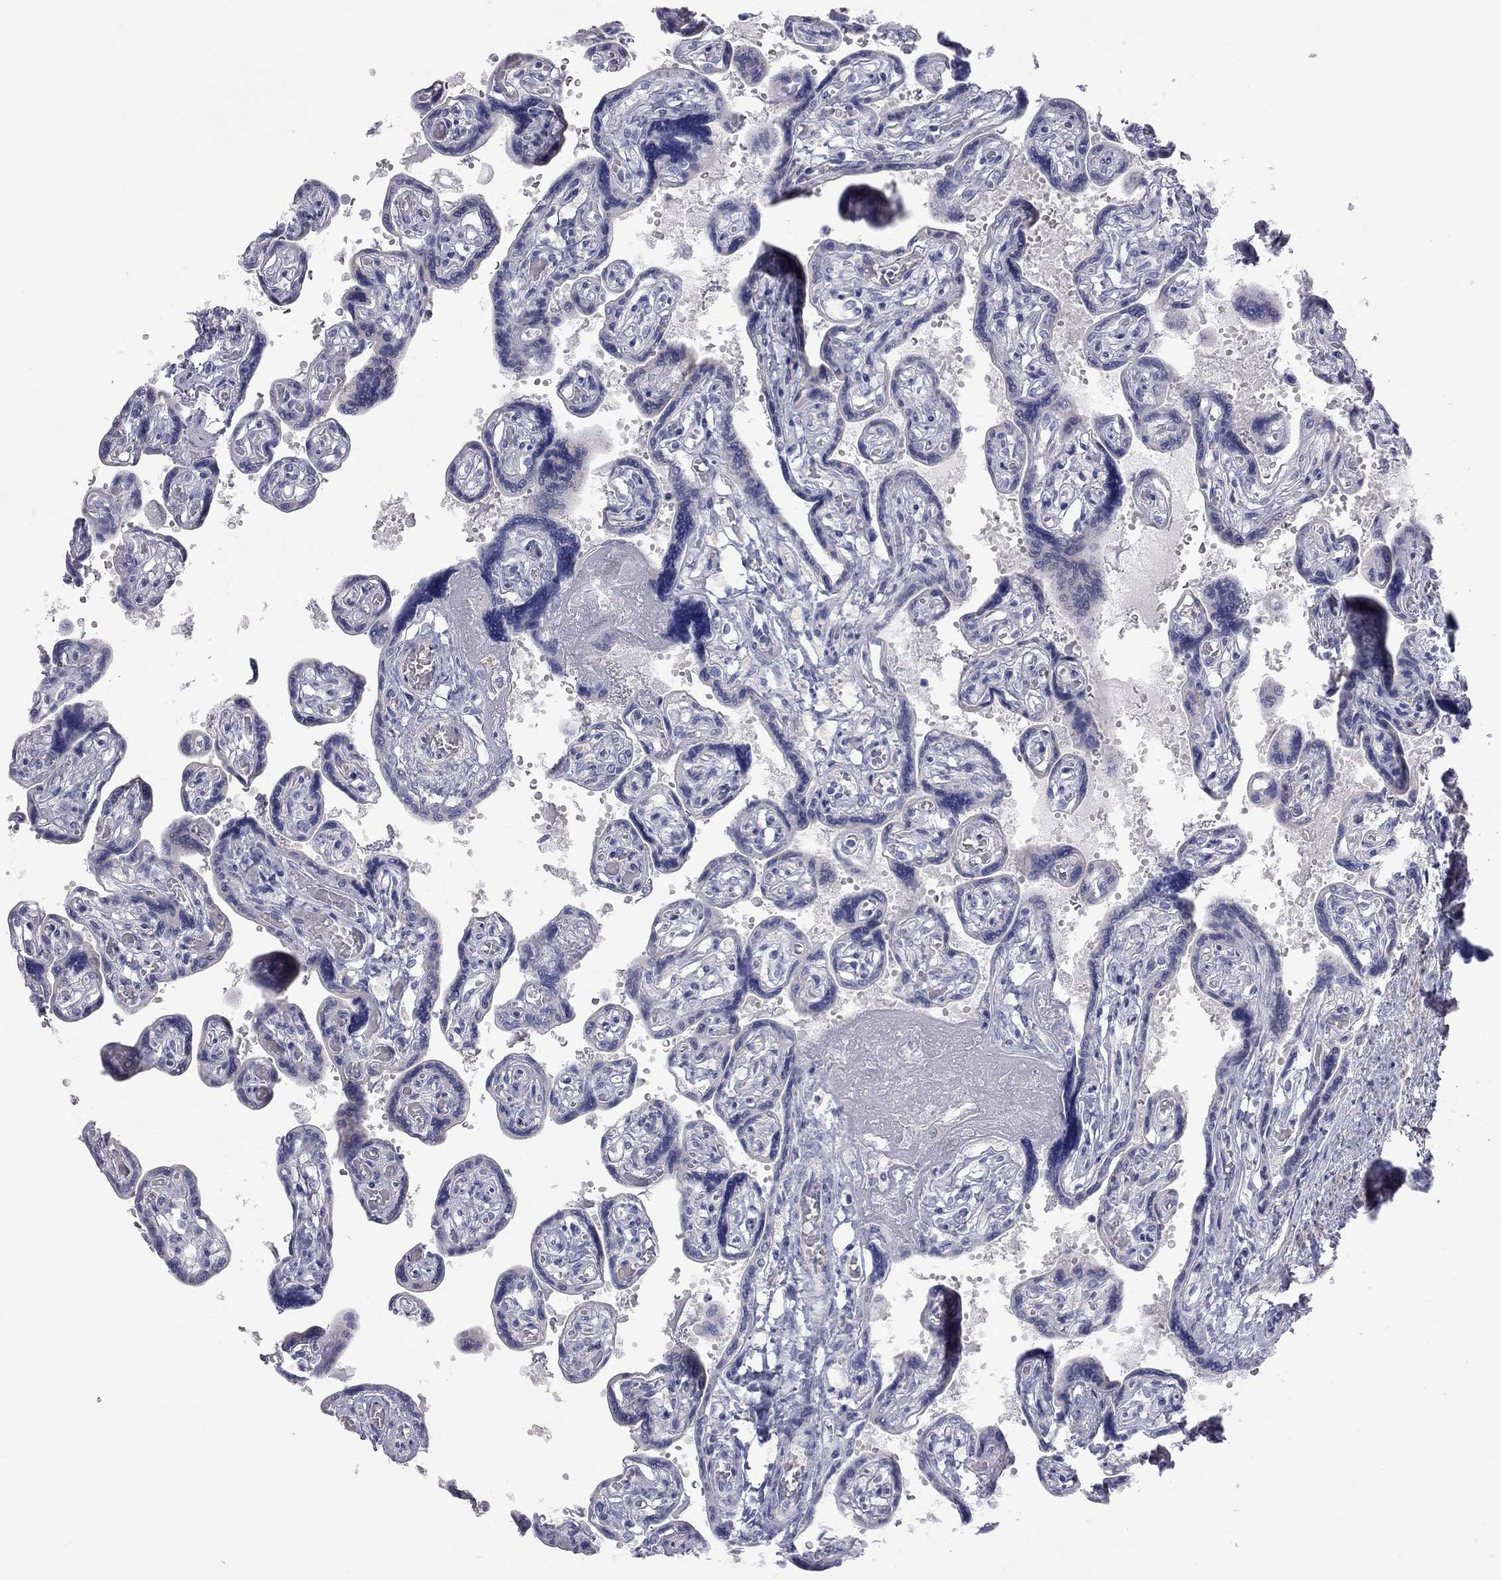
{"staining": {"intensity": "negative", "quantity": "none", "location": "none"}, "tissue": "placenta", "cell_type": "Decidual cells", "image_type": "normal", "snomed": [{"axis": "morphology", "description": "Normal tissue, NOS"}, {"axis": "topography", "description": "Placenta"}], "caption": "A high-resolution histopathology image shows immunohistochemistry (IHC) staining of normal placenta, which shows no significant staining in decidual cells.", "gene": "ADCYAP1", "patient": {"sex": "female", "age": 32}}